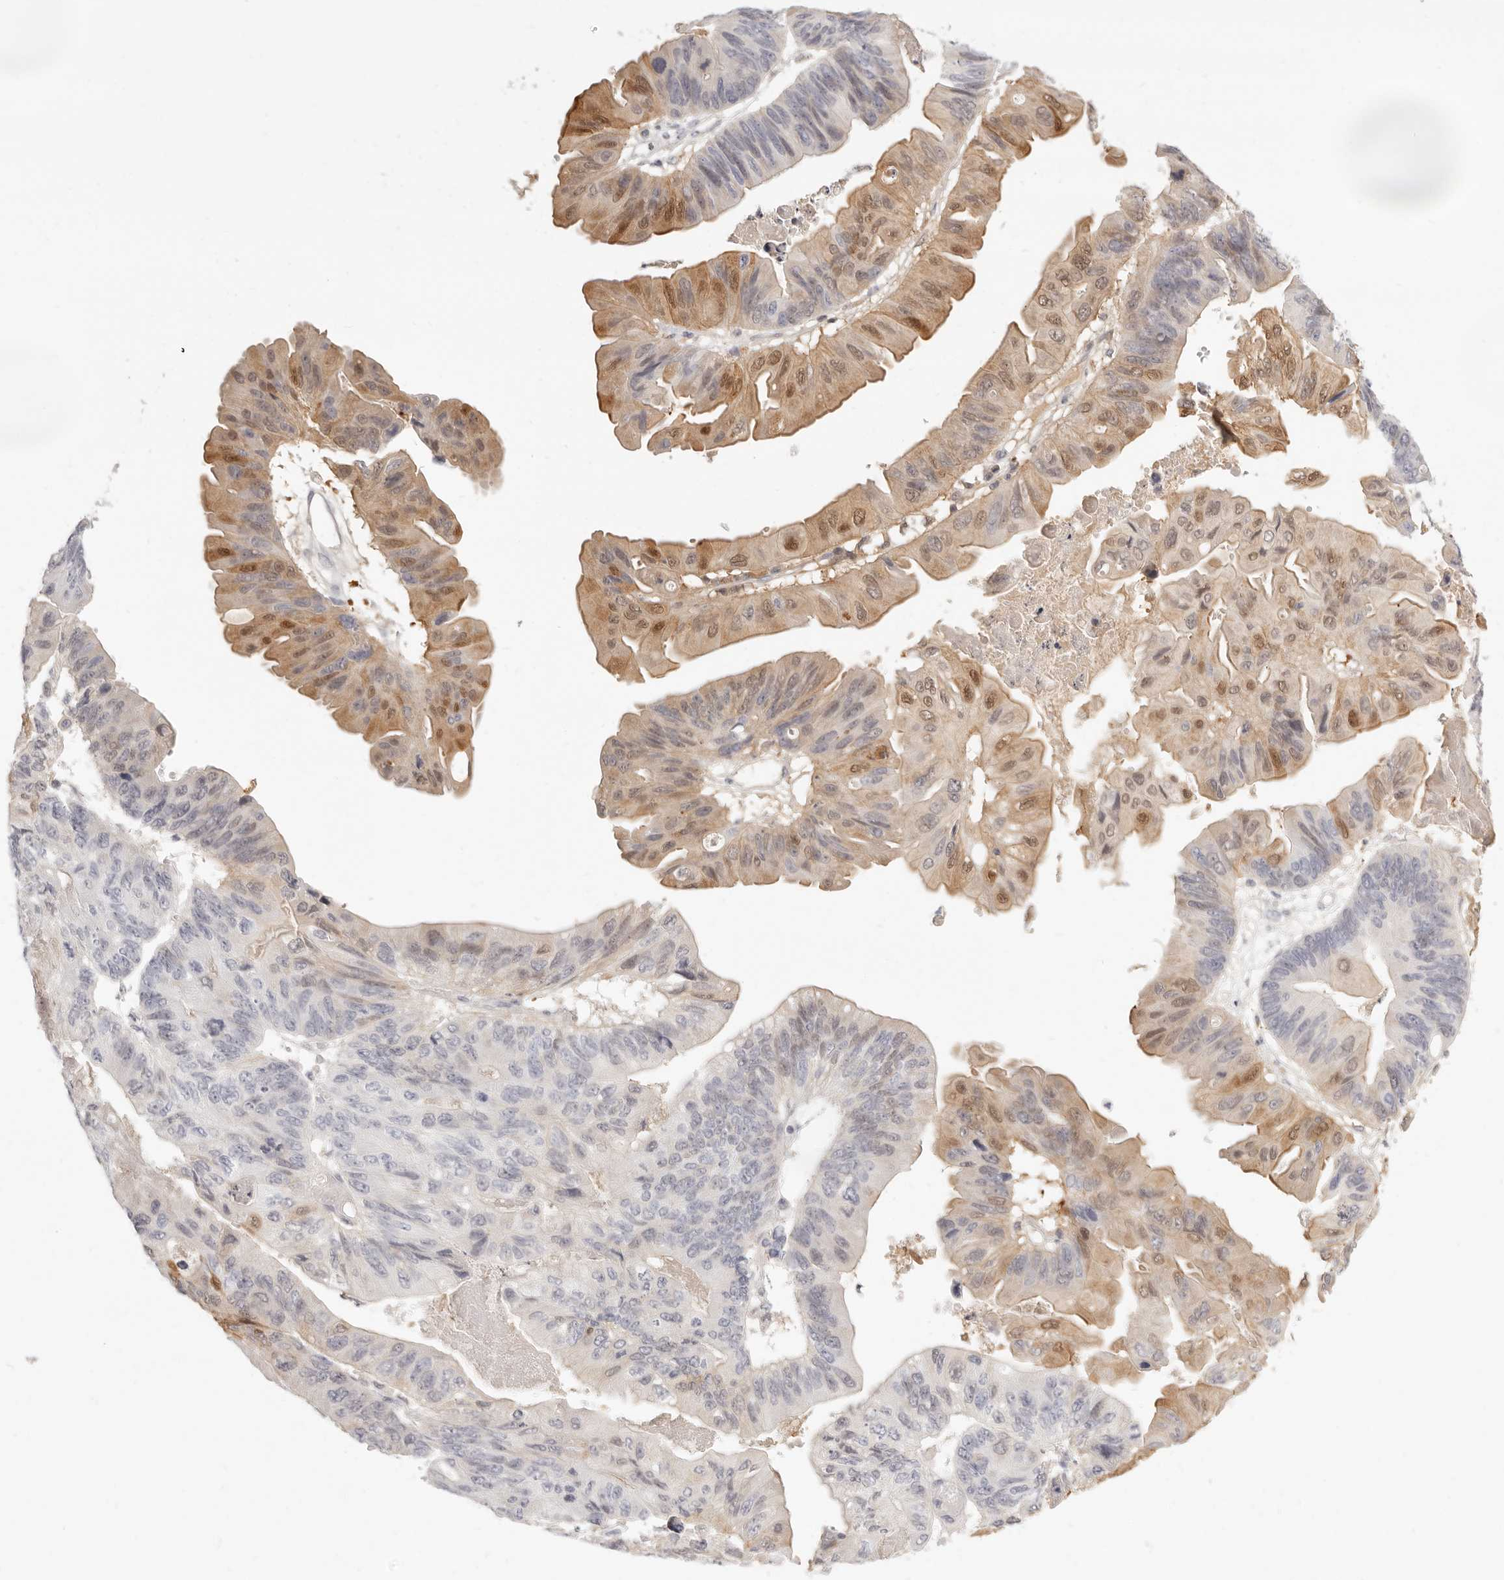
{"staining": {"intensity": "moderate", "quantity": "25%-75%", "location": "cytoplasmic/membranous,nuclear"}, "tissue": "ovarian cancer", "cell_type": "Tumor cells", "image_type": "cancer", "snomed": [{"axis": "morphology", "description": "Cystadenocarcinoma, mucinous, NOS"}, {"axis": "topography", "description": "Ovary"}], "caption": "Protein expression analysis of ovarian mucinous cystadenocarcinoma exhibits moderate cytoplasmic/membranous and nuclear staining in about 25%-75% of tumor cells.", "gene": "FABP1", "patient": {"sex": "female", "age": 61}}